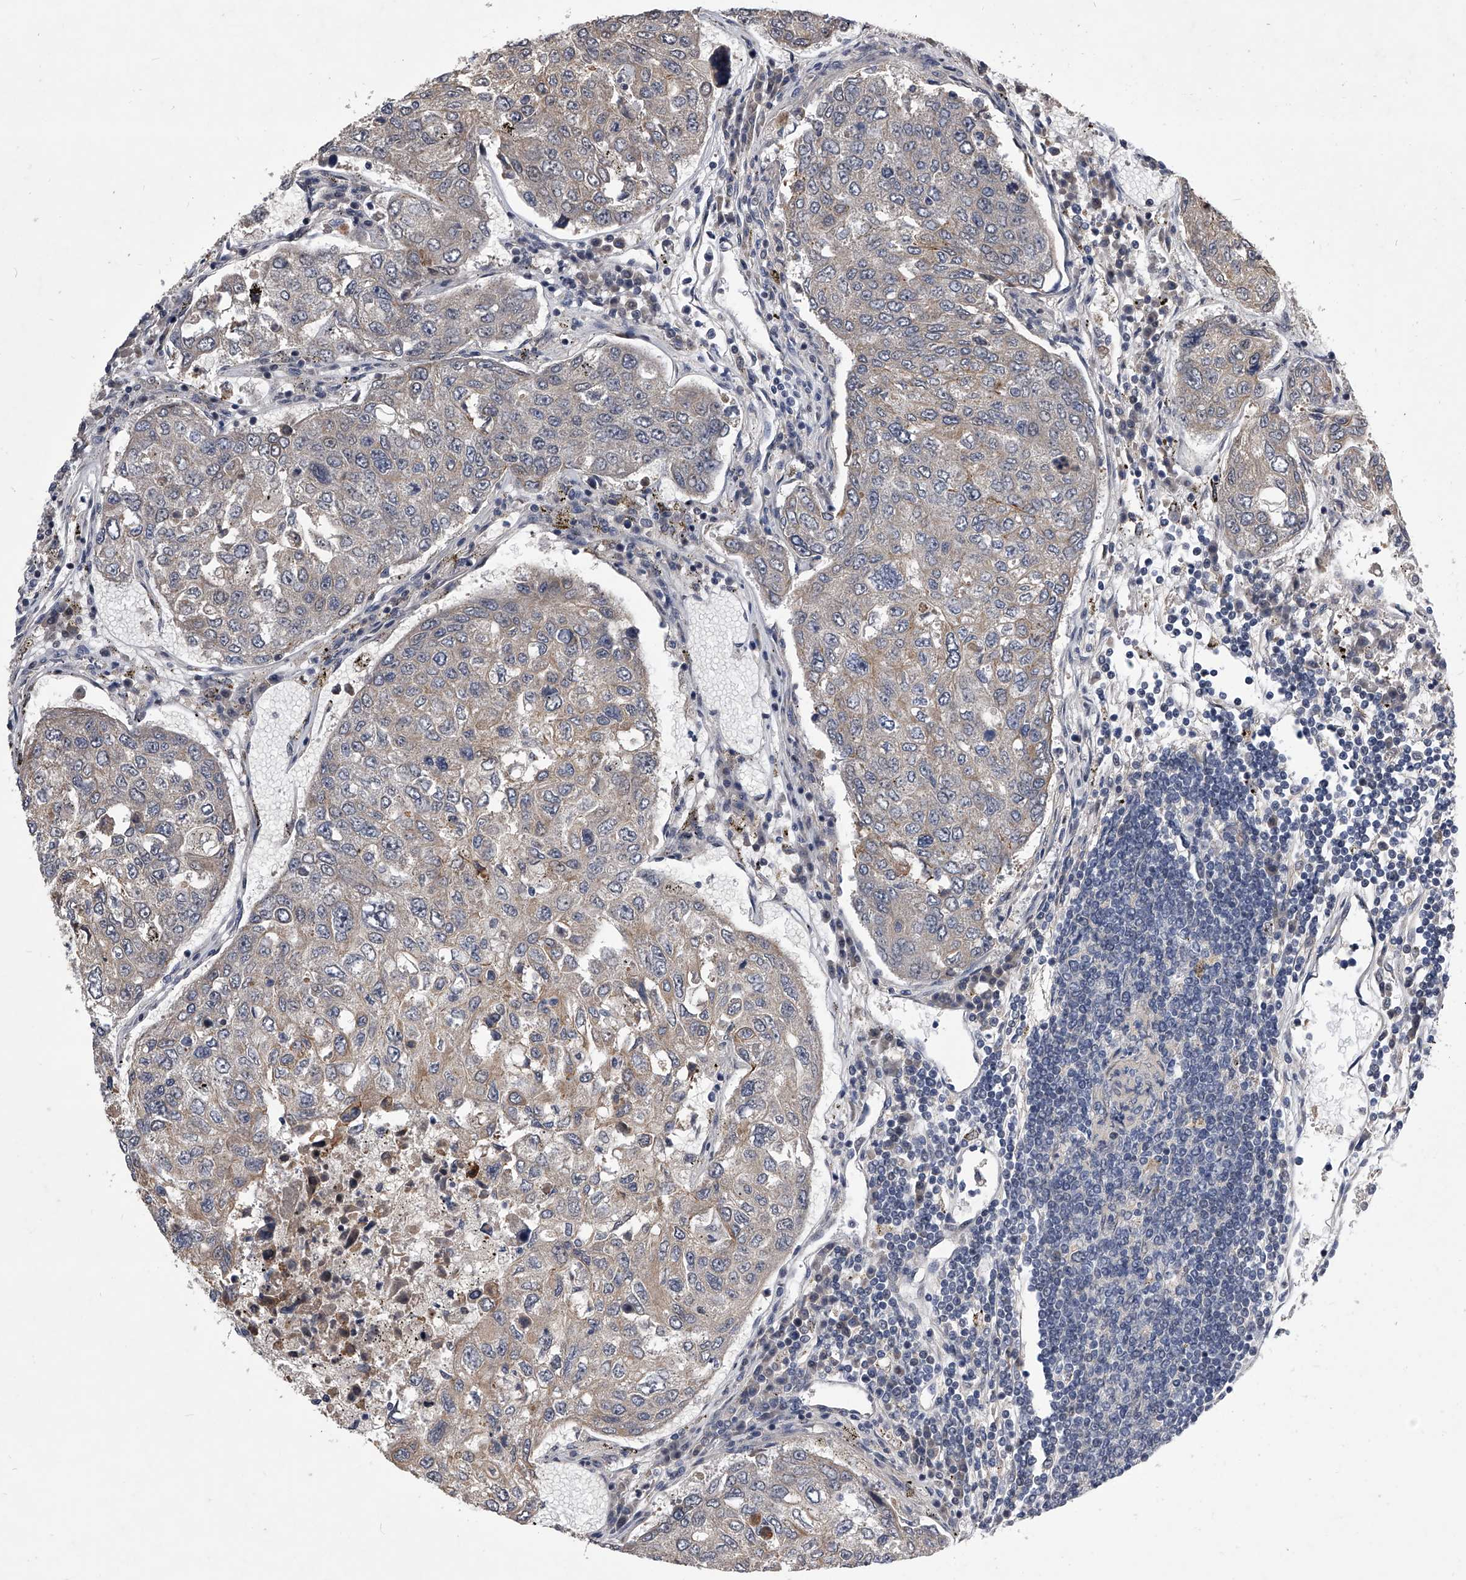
{"staining": {"intensity": "weak", "quantity": ">75%", "location": "cytoplasmic/membranous"}, "tissue": "urothelial cancer", "cell_type": "Tumor cells", "image_type": "cancer", "snomed": [{"axis": "morphology", "description": "Urothelial carcinoma, High grade"}, {"axis": "topography", "description": "Lymph node"}, {"axis": "topography", "description": "Urinary bladder"}], "caption": "Urothelial carcinoma (high-grade) stained for a protein exhibits weak cytoplasmic/membranous positivity in tumor cells.", "gene": "ZNF76", "patient": {"sex": "male", "age": 51}}